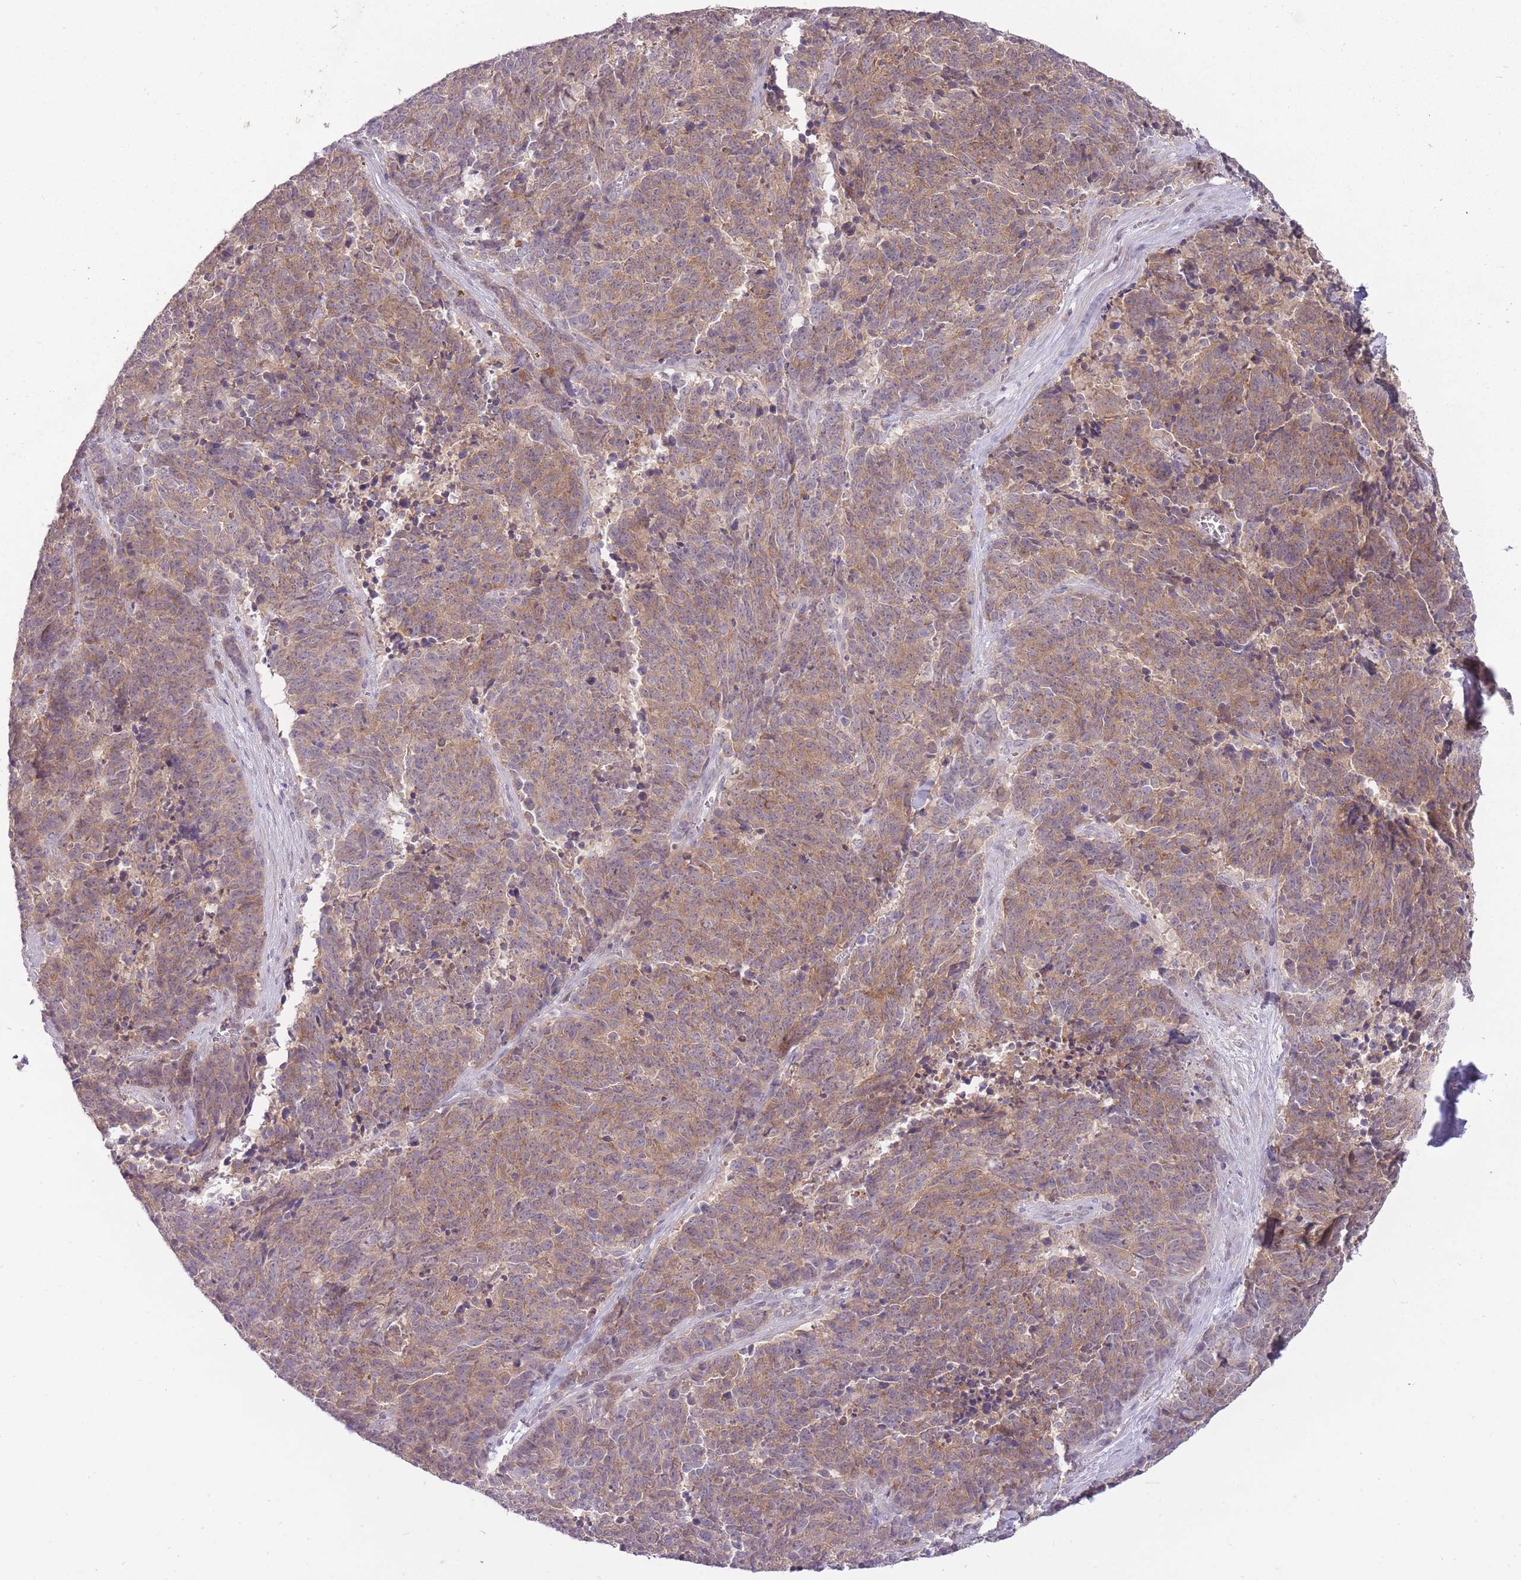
{"staining": {"intensity": "weak", "quantity": ">75%", "location": "cytoplasmic/membranous"}, "tissue": "cervical cancer", "cell_type": "Tumor cells", "image_type": "cancer", "snomed": [{"axis": "morphology", "description": "Squamous cell carcinoma, NOS"}, {"axis": "topography", "description": "Cervix"}], "caption": "Protein analysis of cervical squamous cell carcinoma tissue exhibits weak cytoplasmic/membranous expression in about >75% of tumor cells.", "gene": "LRATD2", "patient": {"sex": "female", "age": 29}}